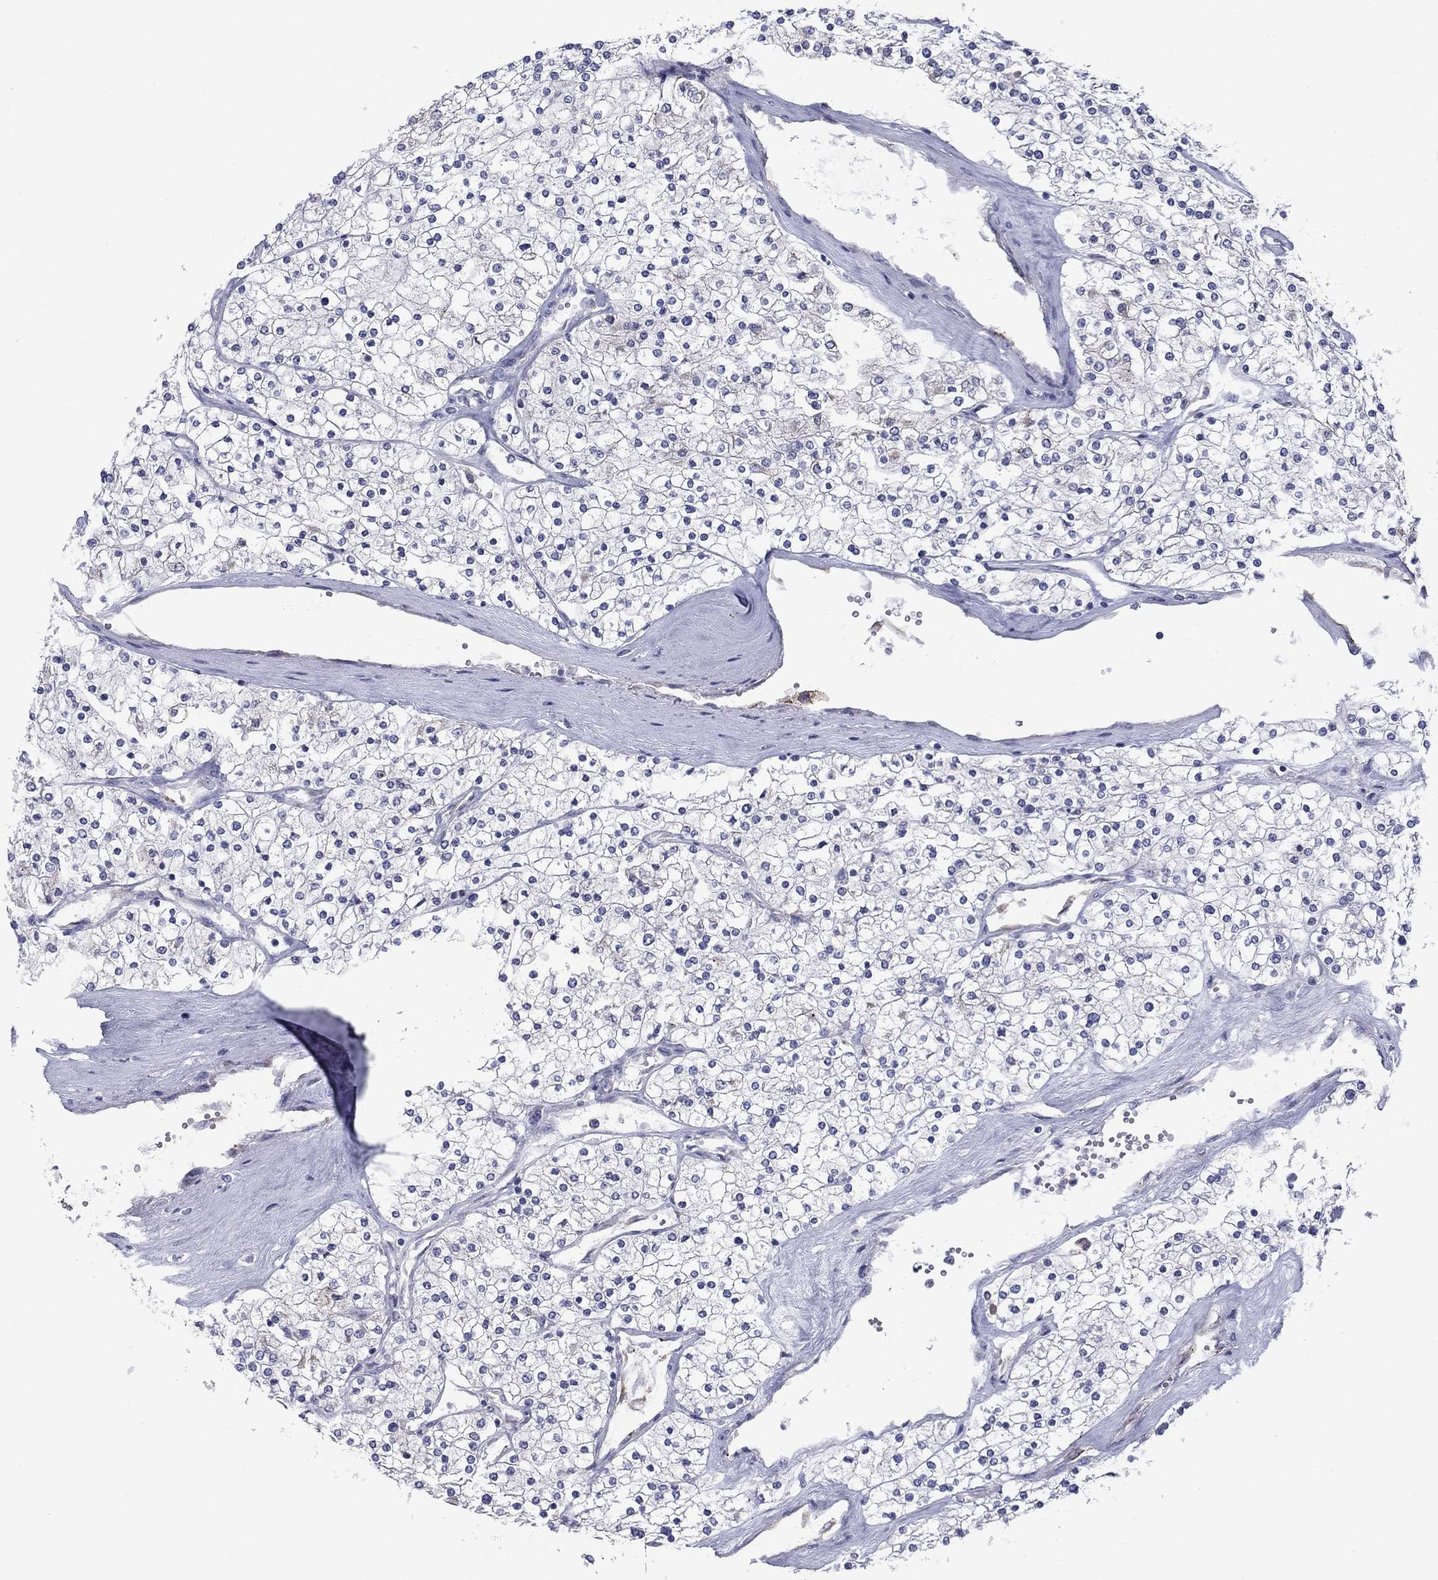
{"staining": {"intensity": "negative", "quantity": "none", "location": "none"}, "tissue": "renal cancer", "cell_type": "Tumor cells", "image_type": "cancer", "snomed": [{"axis": "morphology", "description": "Adenocarcinoma, NOS"}, {"axis": "topography", "description": "Kidney"}], "caption": "The photomicrograph reveals no staining of tumor cells in renal adenocarcinoma. Nuclei are stained in blue.", "gene": "TMPRSS11A", "patient": {"sex": "male", "age": 80}}